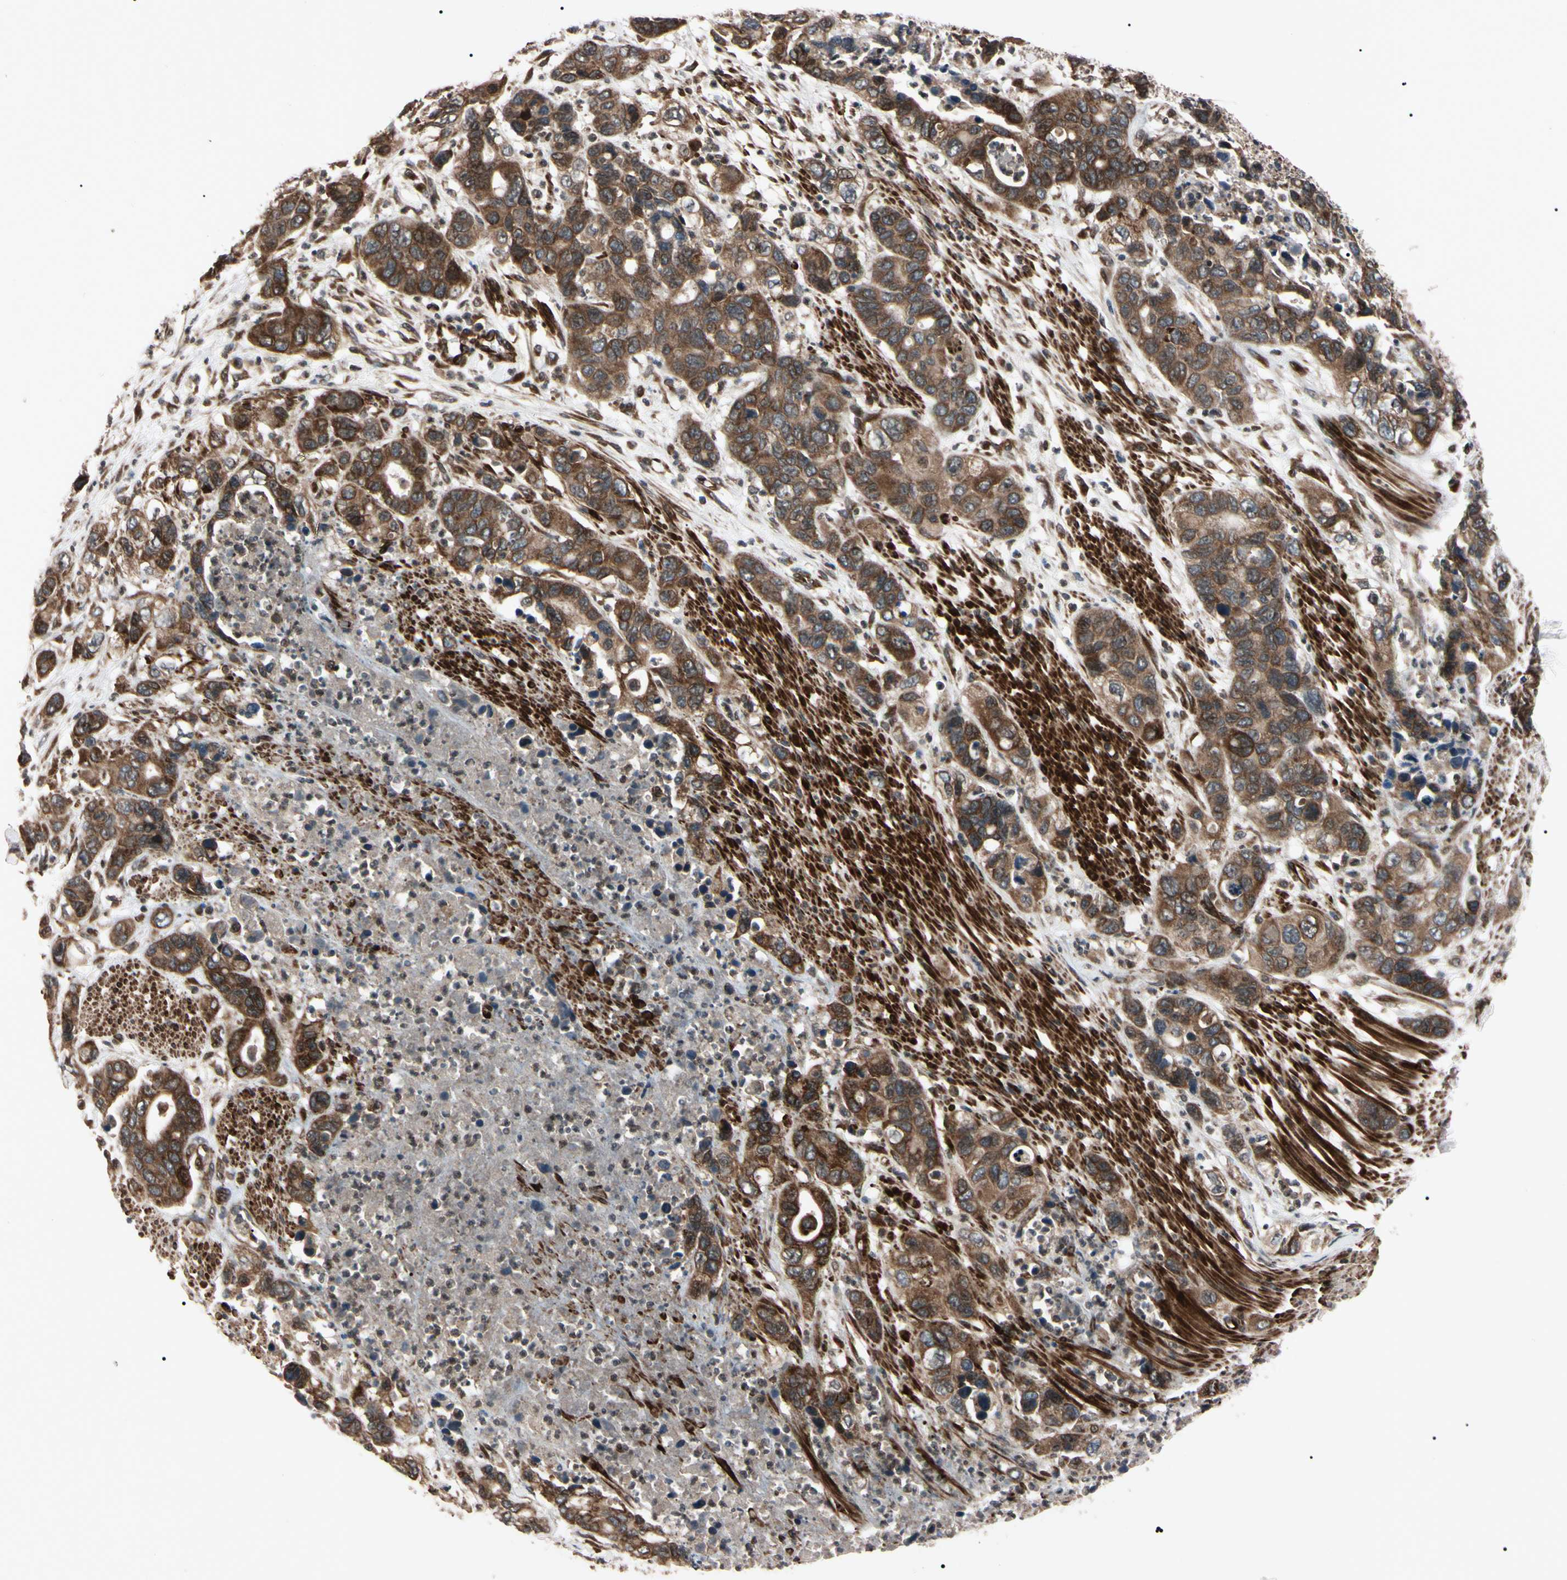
{"staining": {"intensity": "strong", "quantity": ">75%", "location": "cytoplasmic/membranous"}, "tissue": "pancreatic cancer", "cell_type": "Tumor cells", "image_type": "cancer", "snomed": [{"axis": "morphology", "description": "Adenocarcinoma, NOS"}, {"axis": "topography", "description": "Pancreas"}], "caption": "Protein staining displays strong cytoplasmic/membranous expression in about >75% of tumor cells in pancreatic cancer (adenocarcinoma).", "gene": "GUCY1B1", "patient": {"sex": "female", "age": 71}}